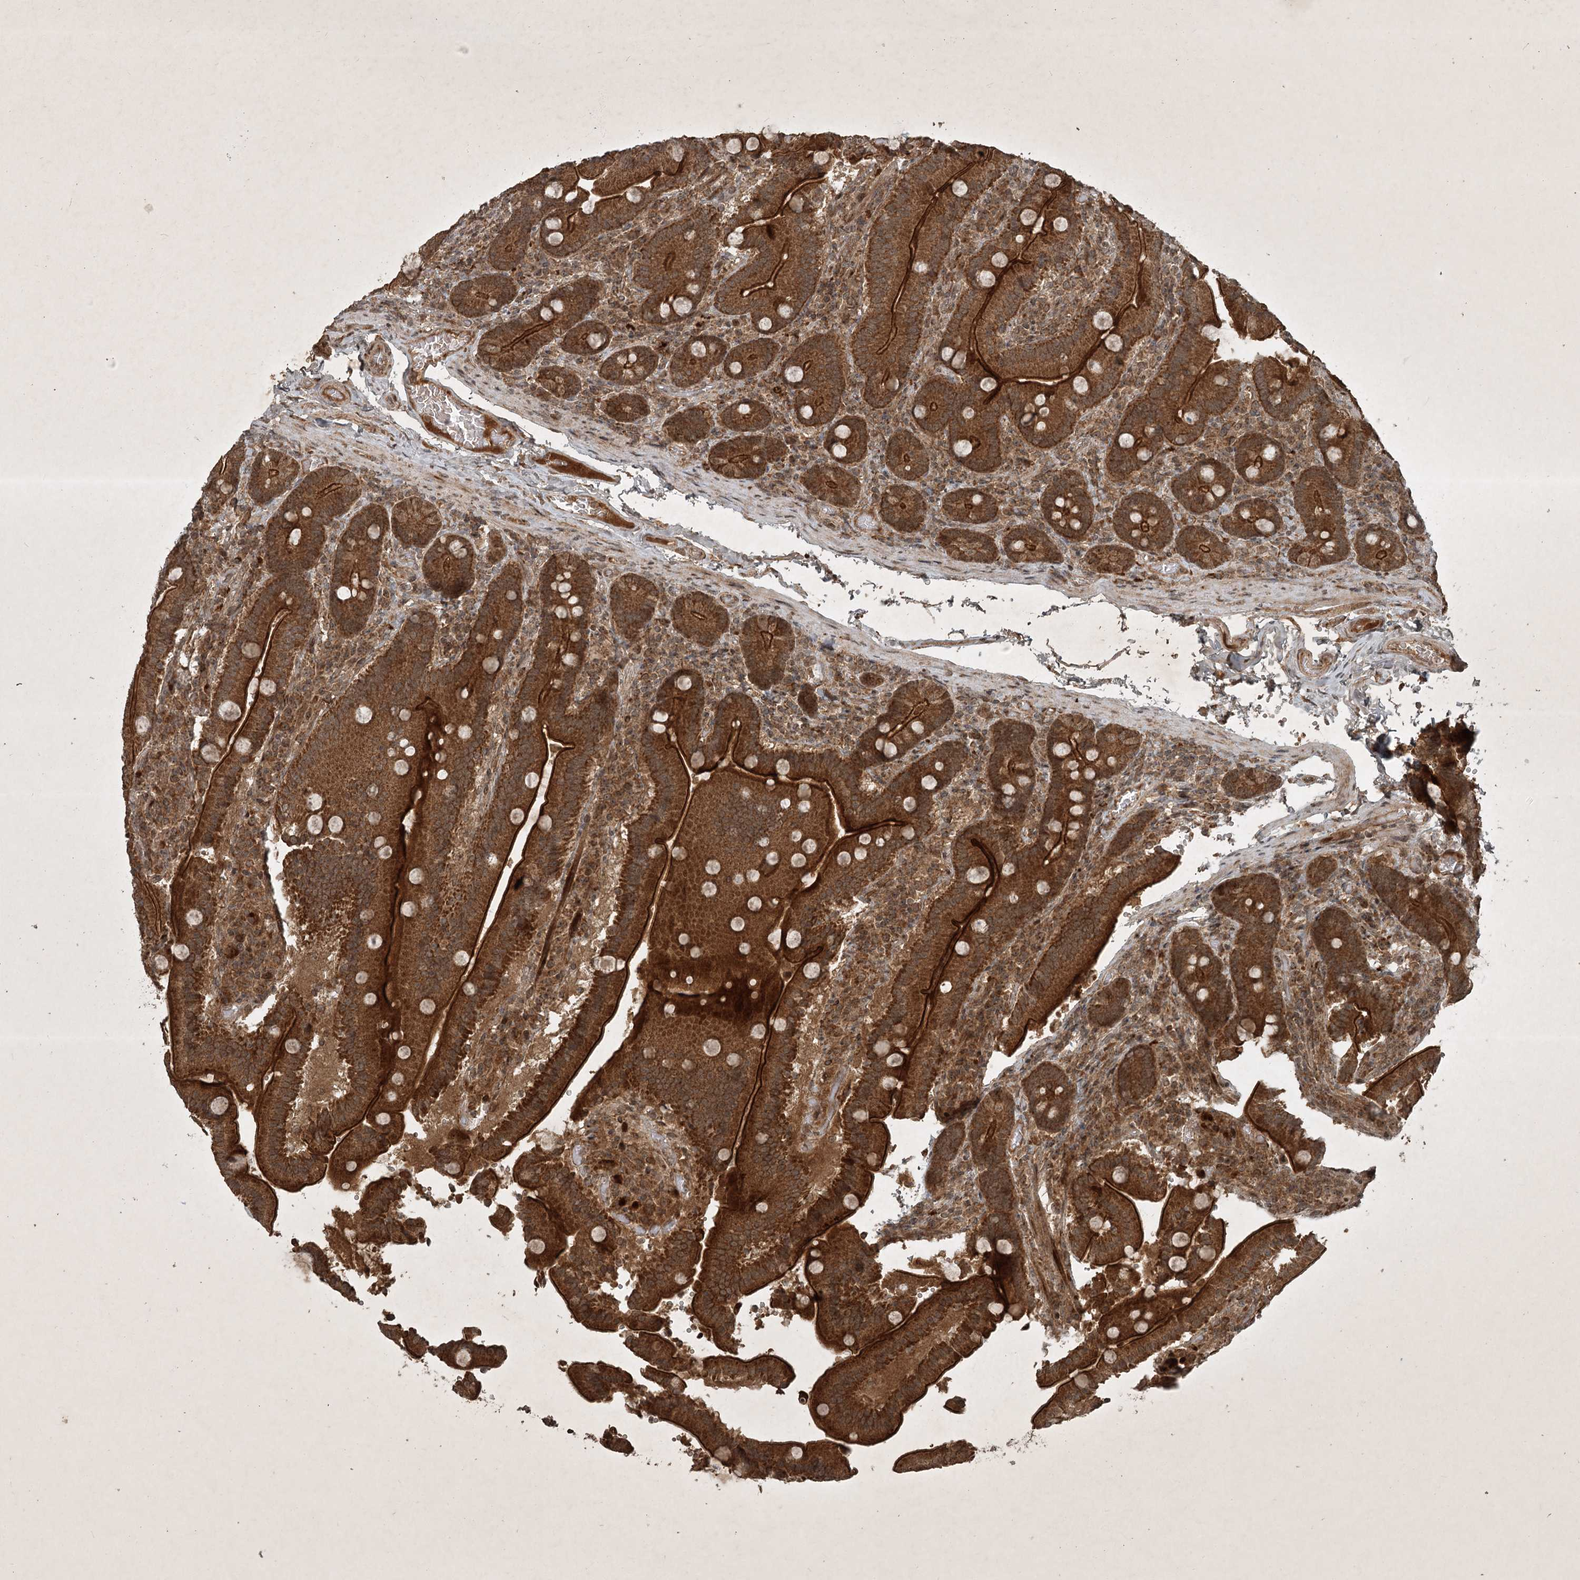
{"staining": {"intensity": "strong", "quantity": ">75%", "location": "cytoplasmic/membranous"}, "tissue": "duodenum", "cell_type": "Glandular cells", "image_type": "normal", "snomed": [{"axis": "morphology", "description": "Normal tissue, NOS"}, {"axis": "topography", "description": "Duodenum"}], "caption": "This histopathology image demonstrates immunohistochemistry staining of benign duodenum, with high strong cytoplasmic/membranous positivity in approximately >75% of glandular cells.", "gene": "UNC93A", "patient": {"sex": "female", "age": 62}}